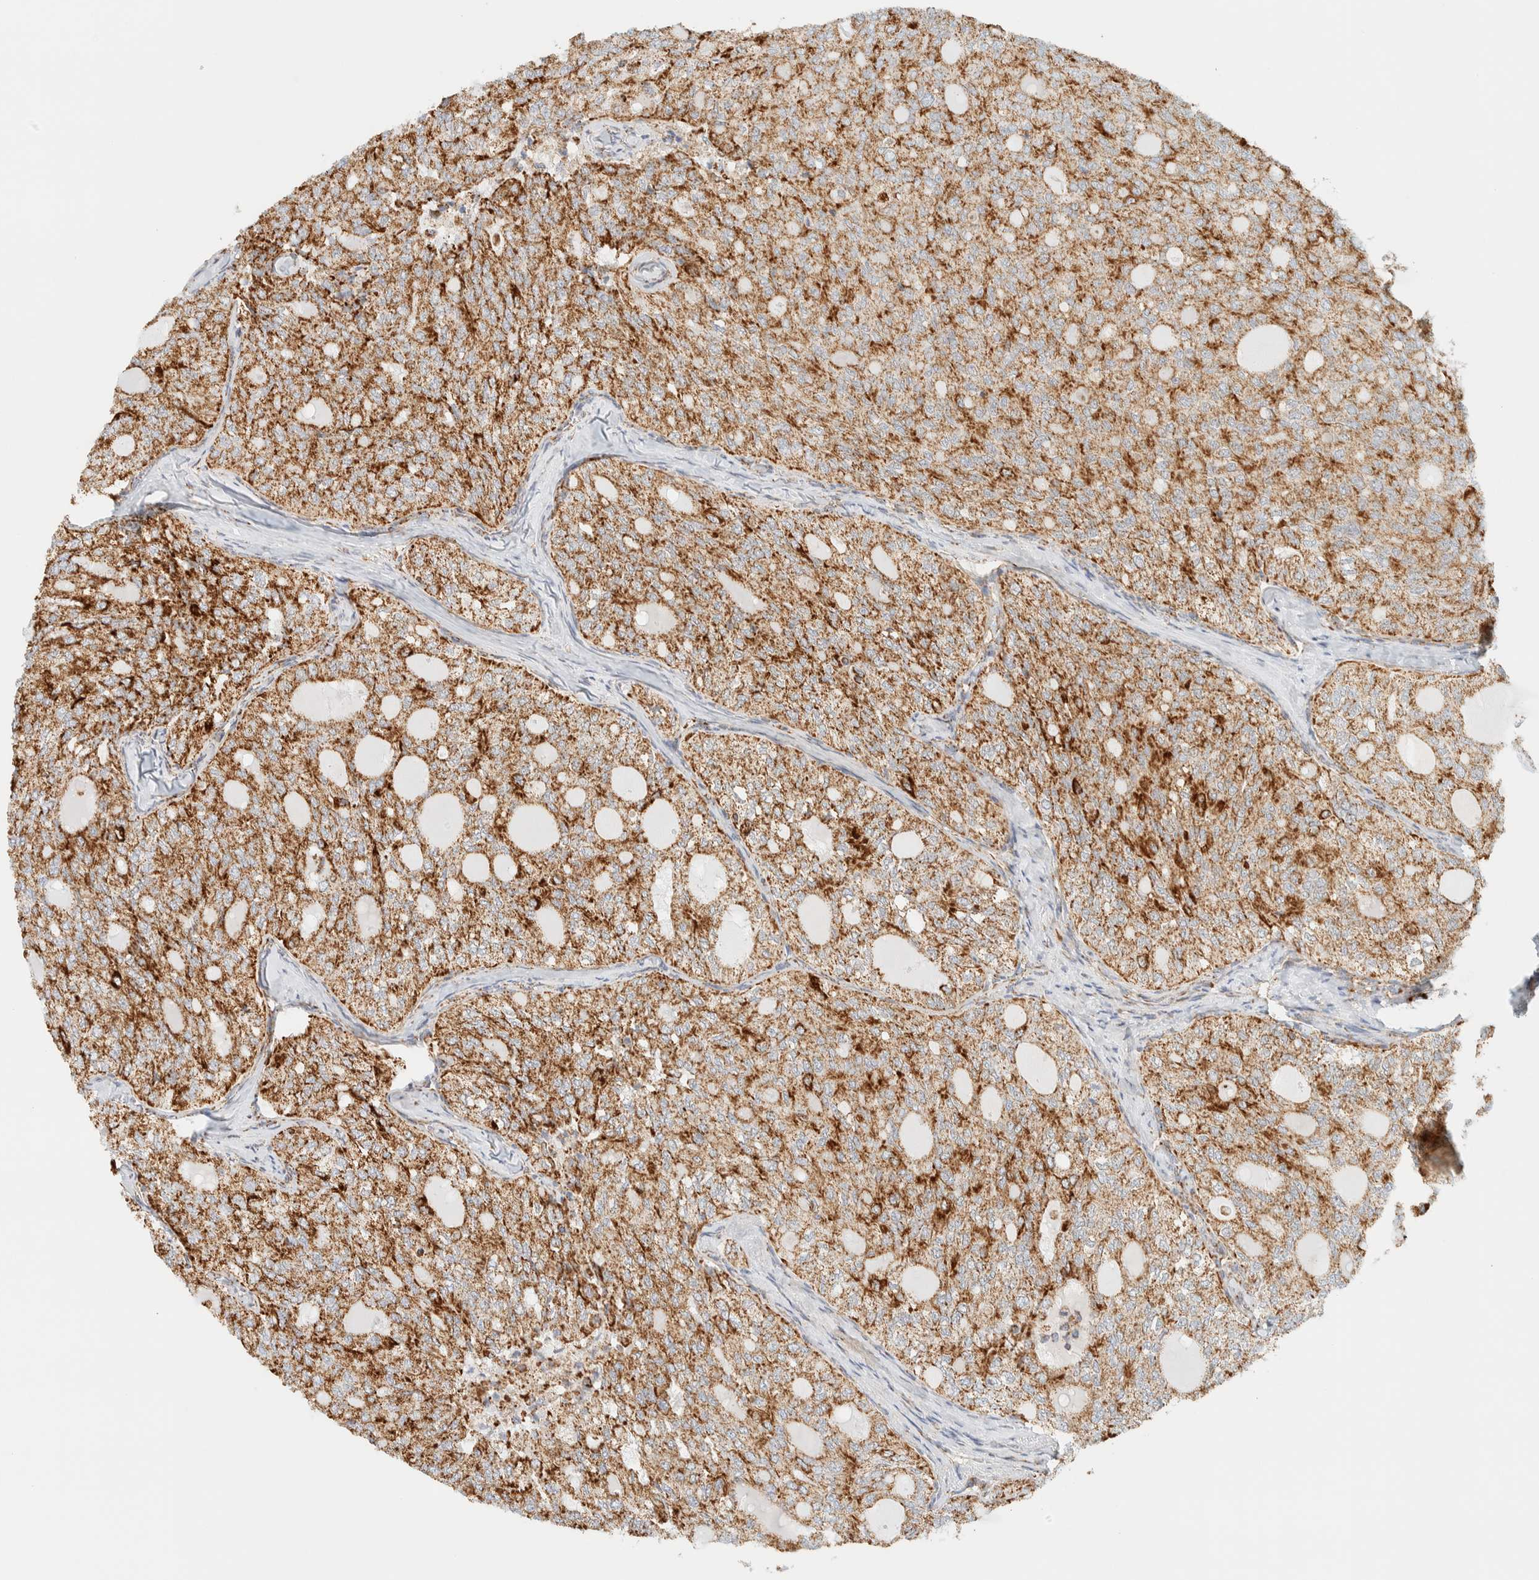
{"staining": {"intensity": "moderate", "quantity": ">75%", "location": "cytoplasmic/membranous"}, "tissue": "thyroid cancer", "cell_type": "Tumor cells", "image_type": "cancer", "snomed": [{"axis": "morphology", "description": "Follicular adenoma carcinoma, NOS"}, {"axis": "topography", "description": "Thyroid gland"}], "caption": "There is medium levels of moderate cytoplasmic/membranous expression in tumor cells of thyroid follicular adenoma carcinoma, as demonstrated by immunohistochemical staining (brown color).", "gene": "KIFAP3", "patient": {"sex": "male", "age": 75}}